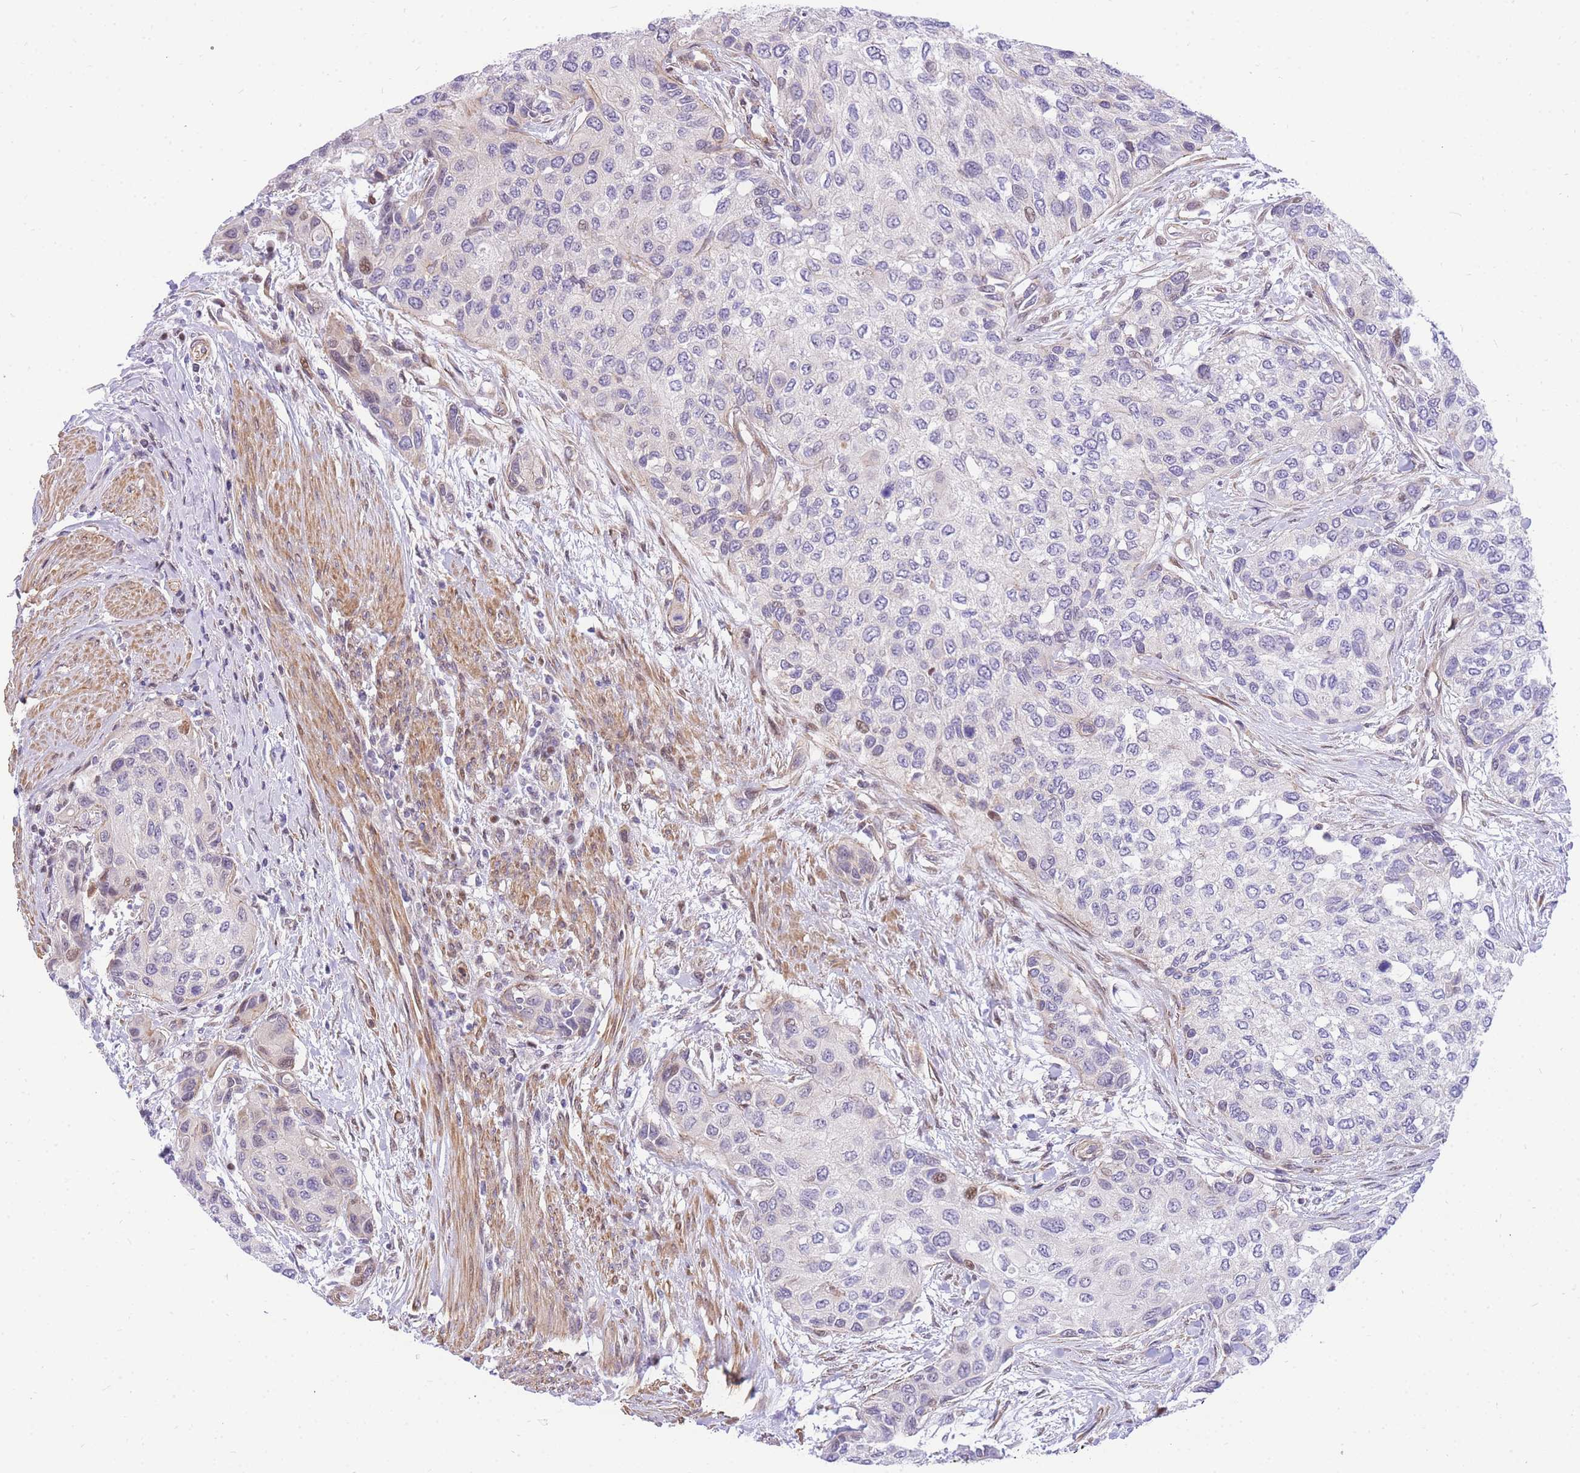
{"staining": {"intensity": "weak", "quantity": "<25%", "location": "nuclear"}, "tissue": "urothelial cancer", "cell_type": "Tumor cells", "image_type": "cancer", "snomed": [{"axis": "morphology", "description": "Normal tissue, NOS"}, {"axis": "morphology", "description": "Urothelial carcinoma, High grade"}, {"axis": "topography", "description": "Vascular tissue"}, {"axis": "topography", "description": "Urinary bladder"}], "caption": "Tumor cells show no significant protein positivity in high-grade urothelial carcinoma. The staining was performed using DAB to visualize the protein expression in brown, while the nuclei were stained in blue with hematoxylin (Magnification: 20x).", "gene": "S100PBP", "patient": {"sex": "female", "age": 56}}